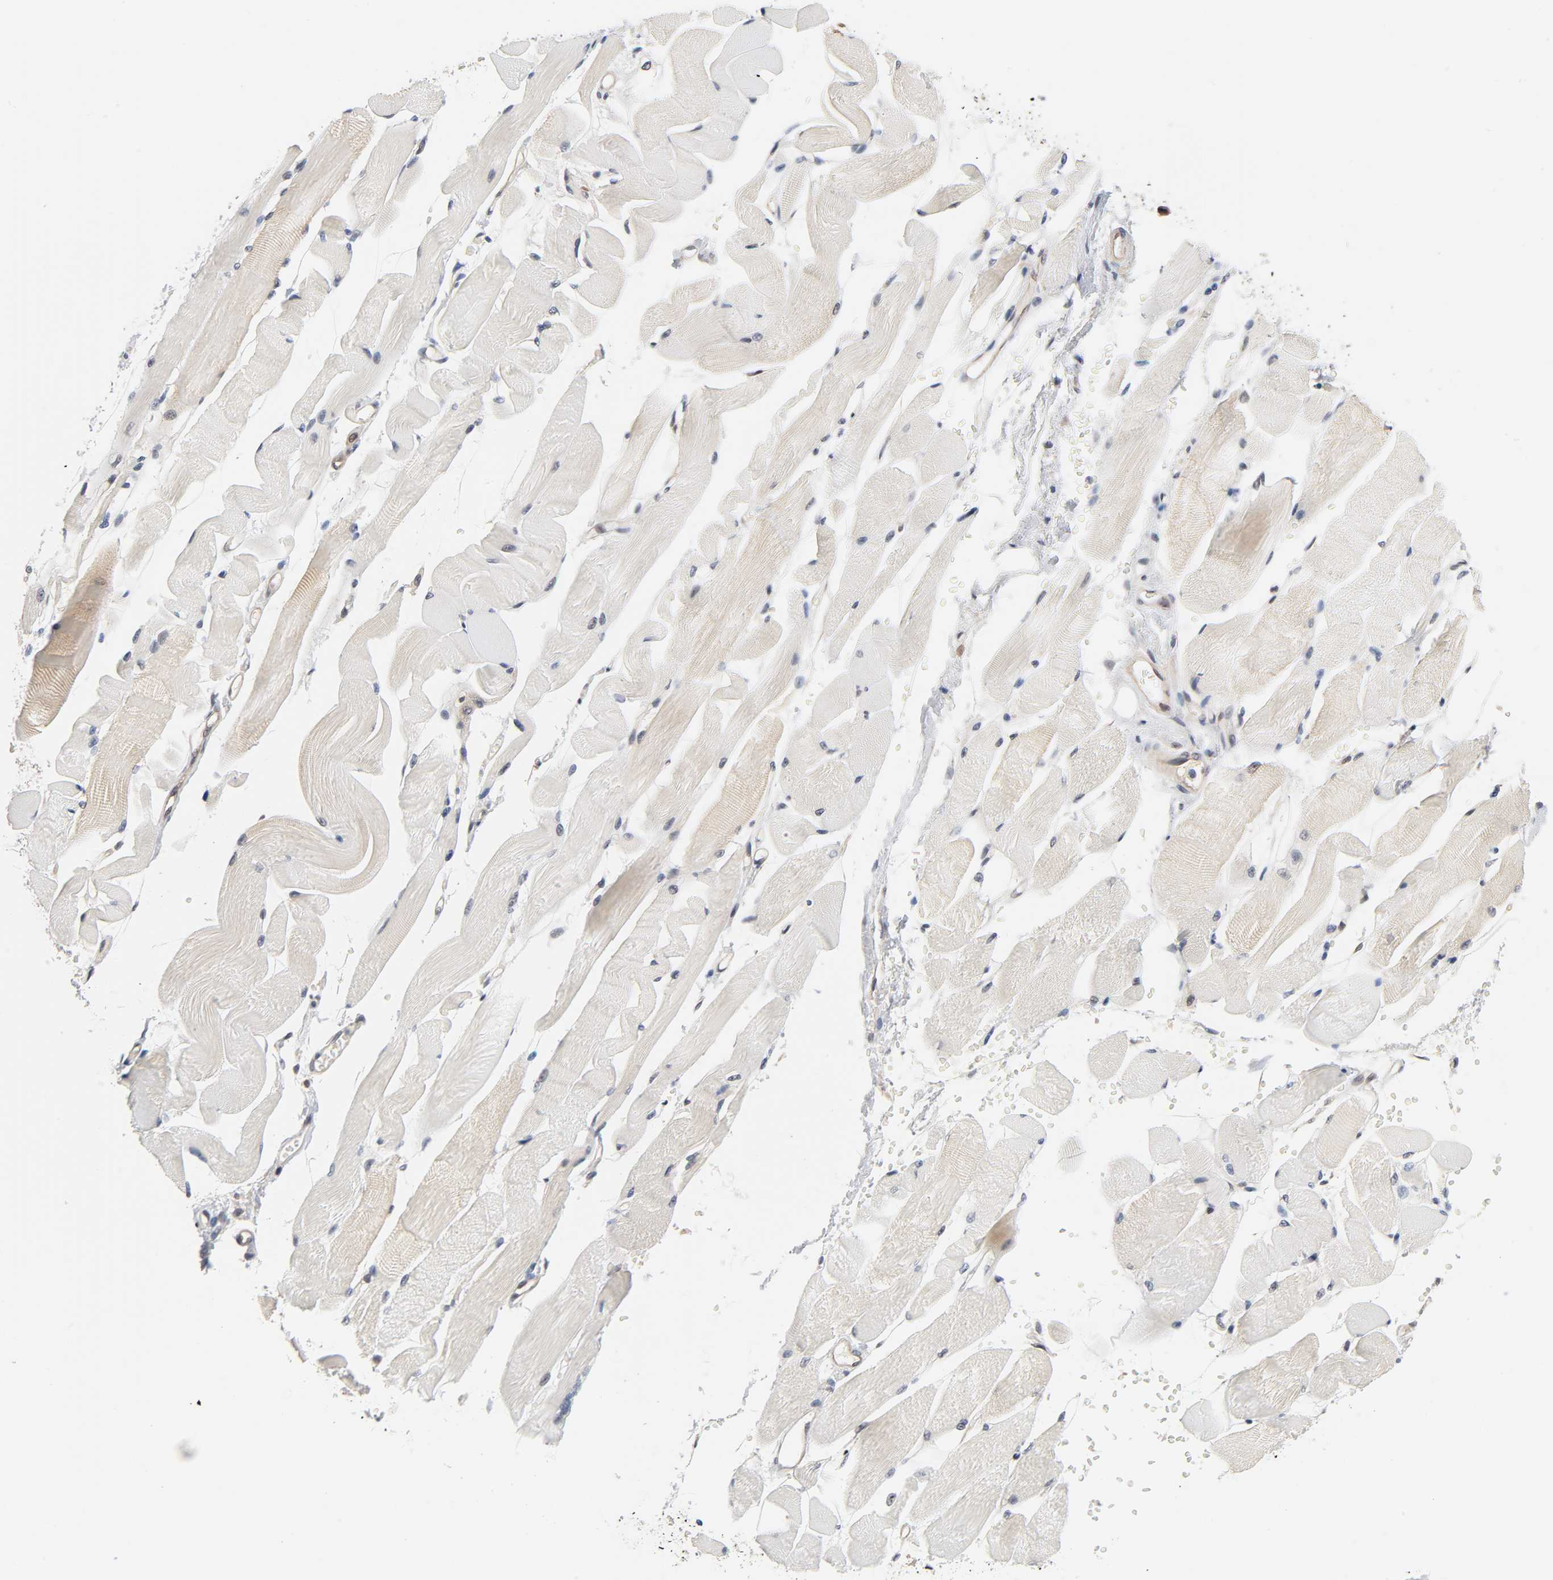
{"staining": {"intensity": "weak", "quantity": "<25%", "location": "cytoplasmic/membranous"}, "tissue": "skeletal muscle", "cell_type": "Myocytes", "image_type": "normal", "snomed": [{"axis": "morphology", "description": "Normal tissue, NOS"}, {"axis": "topography", "description": "Skeletal muscle"}, {"axis": "topography", "description": "Peripheral nerve tissue"}], "caption": "A high-resolution micrograph shows IHC staining of unremarkable skeletal muscle, which displays no significant expression in myocytes.", "gene": "PRKAB1", "patient": {"sex": "female", "age": 84}}